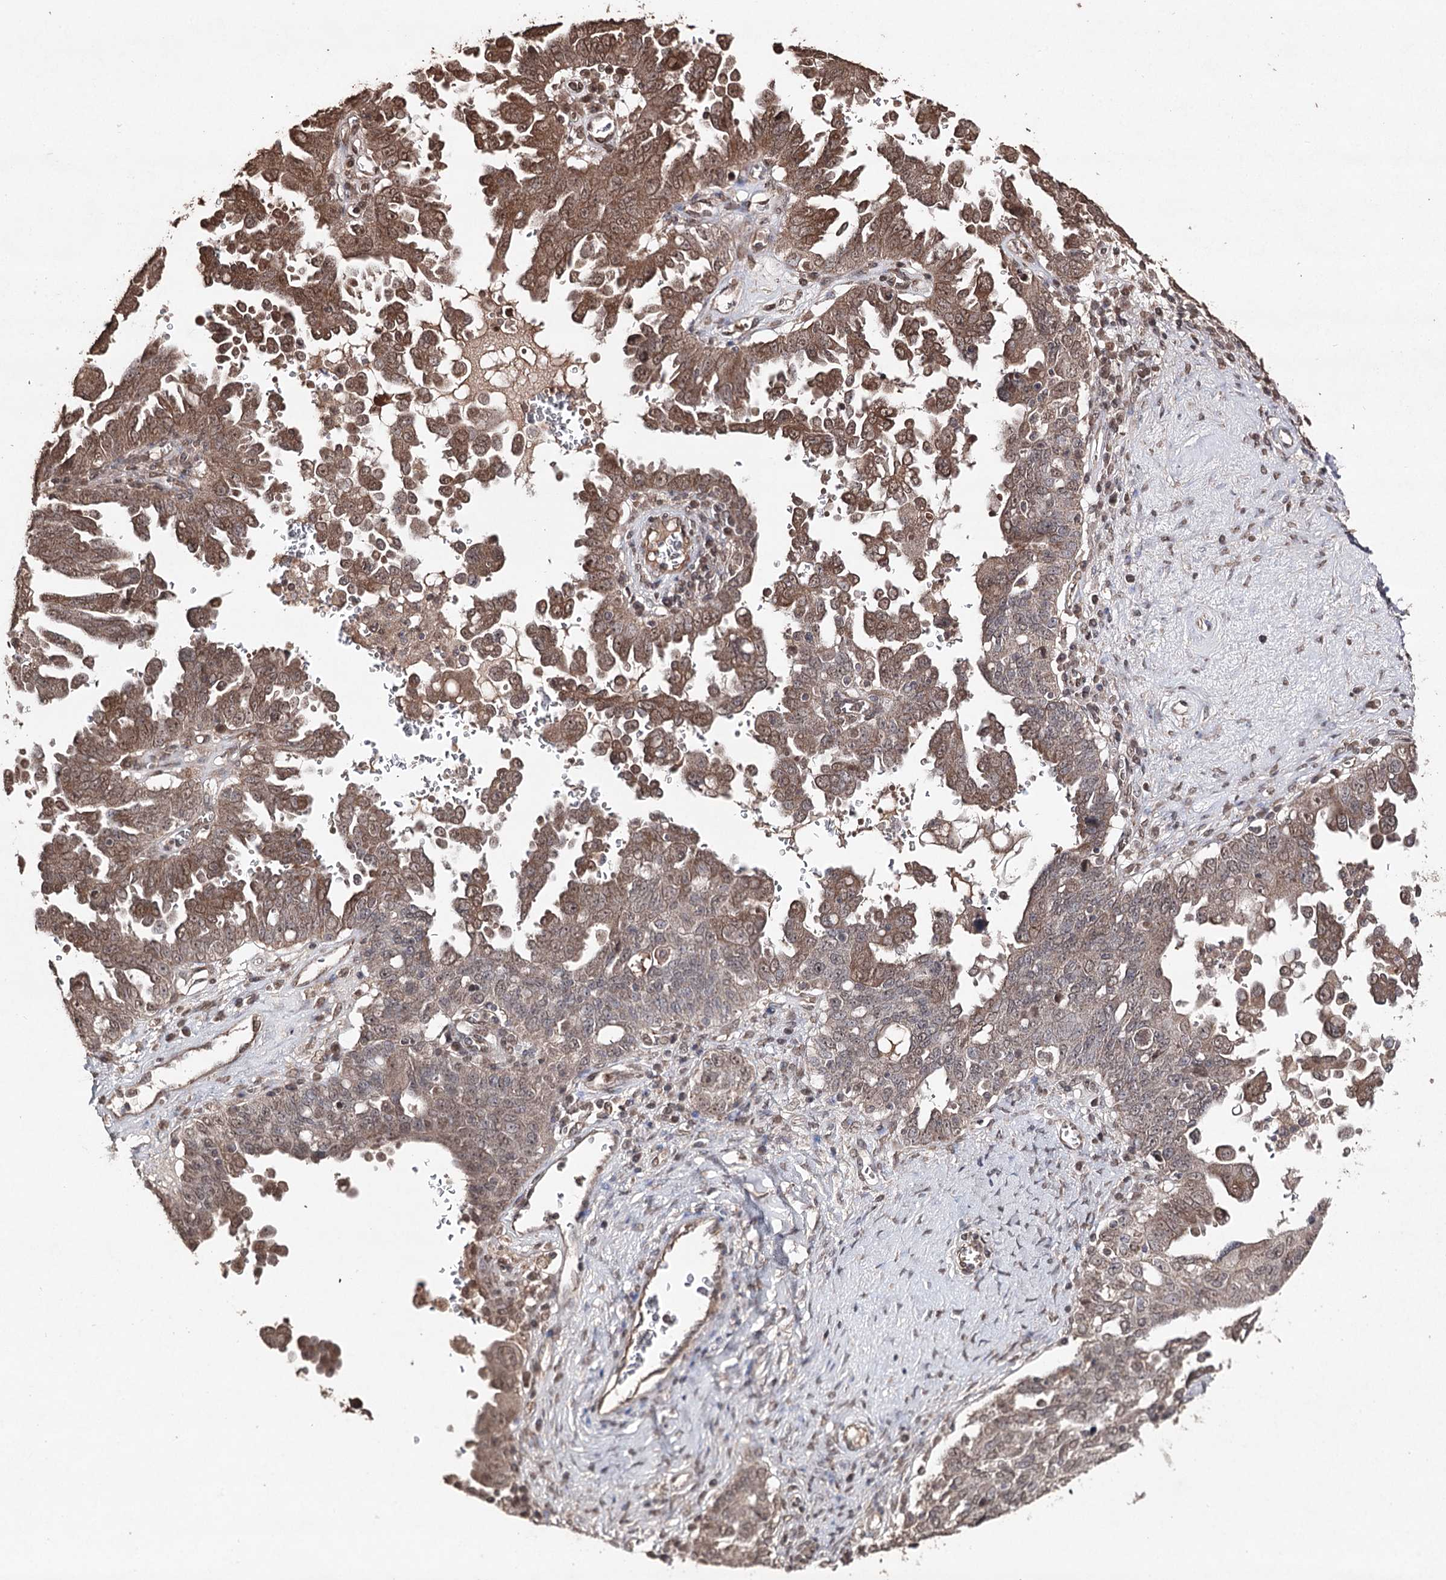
{"staining": {"intensity": "moderate", "quantity": ">75%", "location": "cytoplasmic/membranous,nuclear"}, "tissue": "ovarian cancer", "cell_type": "Tumor cells", "image_type": "cancer", "snomed": [{"axis": "morphology", "description": "Carcinoma, endometroid"}, {"axis": "topography", "description": "Ovary"}], "caption": "High-magnification brightfield microscopy of ovarian endometroid carcinoma stained with DAB (brown) and counterstained with hematoxylin (blue). tumor cells exhibit moderate cytoplasmic/membranous and nuclear staining is identified in about>75% of cells. (IHC, brightfield microscopy, high magnification).", "gene": "ATG14", "patient": {"sex": "female", "age": 62}}